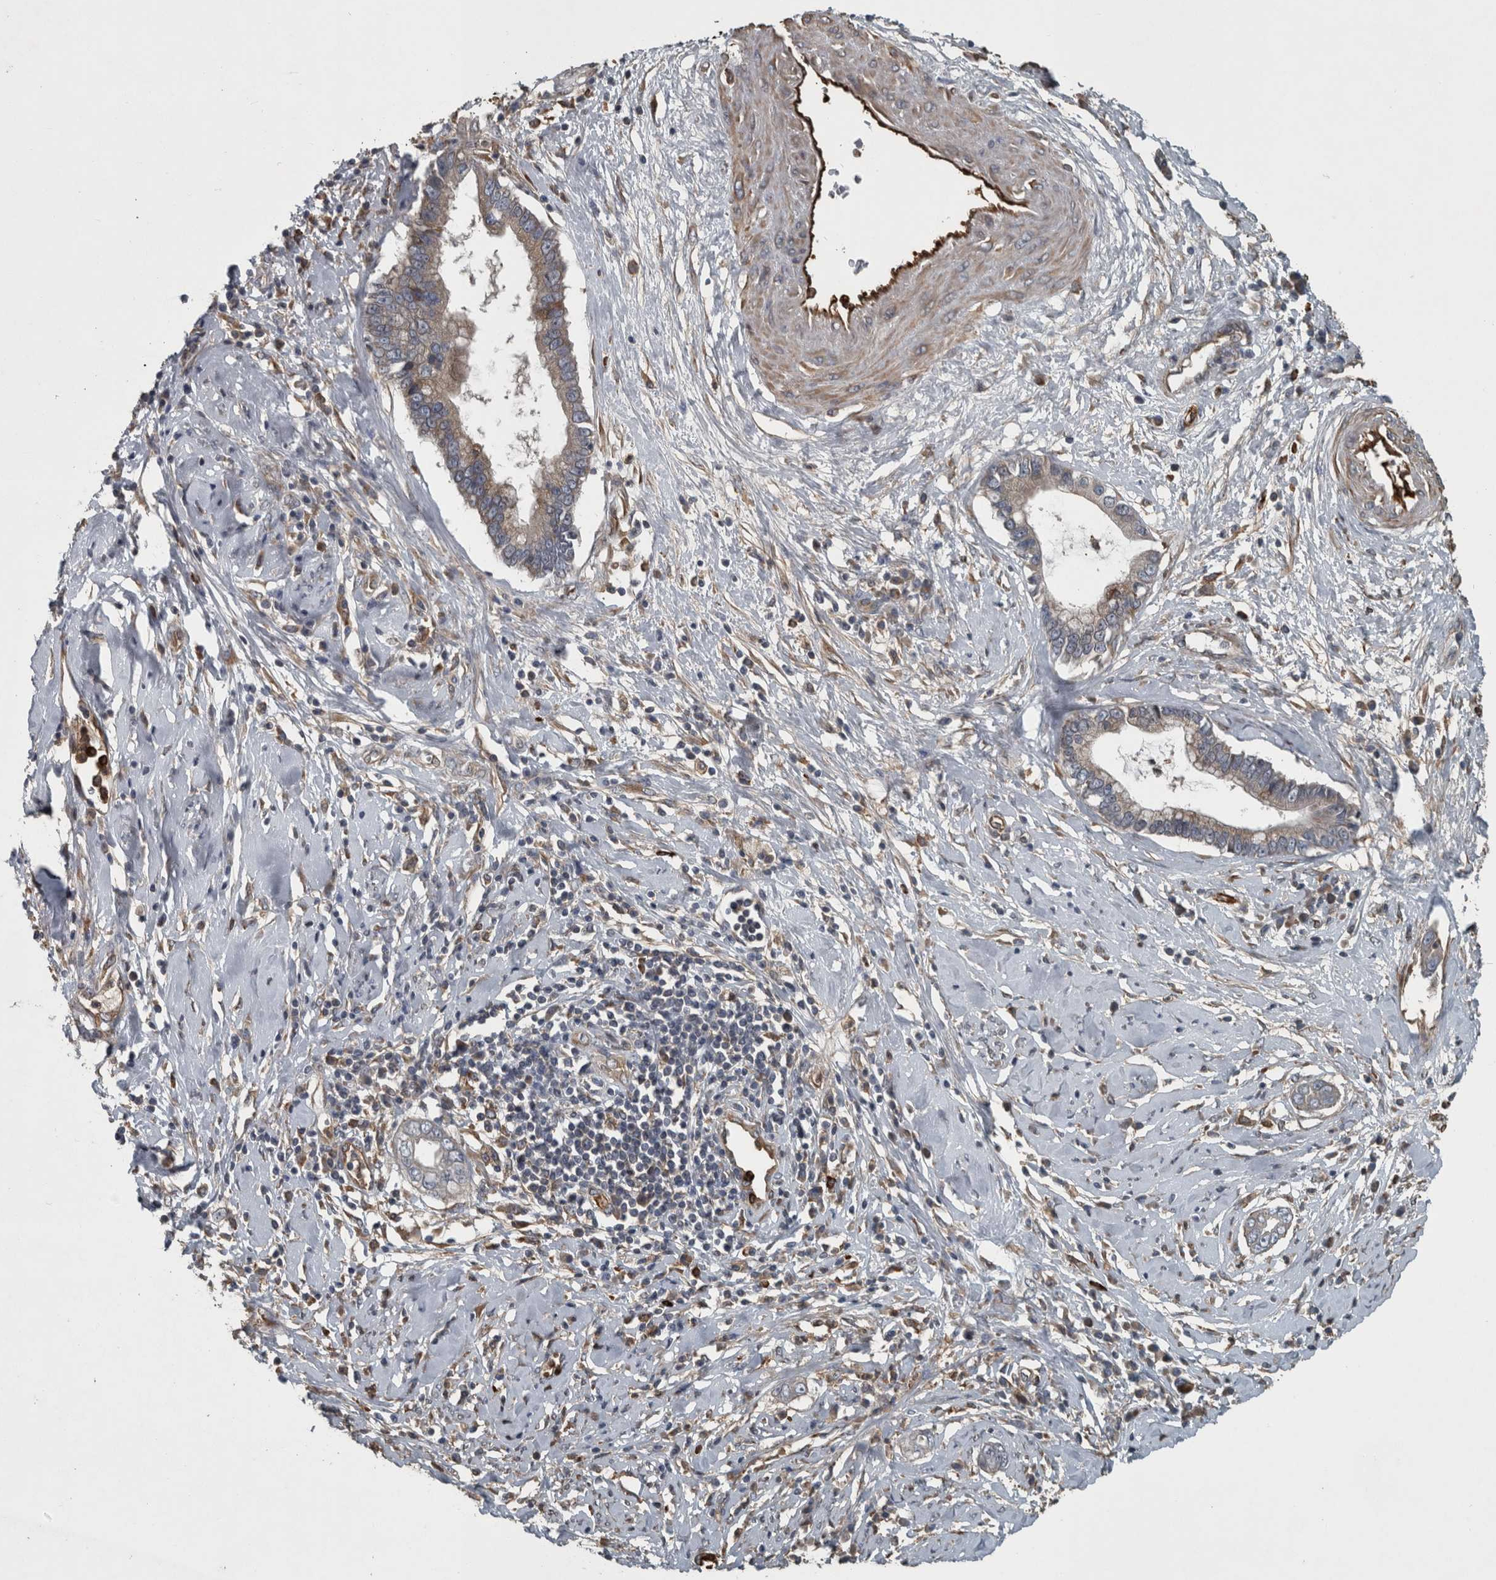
{"staining": {"intensity": "weak", "quantity": "25%-75%", "location": "cytoplasmic/membranous"}, "tissue": "cervical cancer", "cell_type": "Tumor cells", "image_type": "cancer", "snomed": [{"axis": "morphology", "description": "Adenocarcinoma, NOS"}, {"axis": "topography", "description": "Cervix"}], "caption": "Immunohistochemical staining of human cervical cancer displays weak cytoplasmic/membranous protein staining in about 25%-75% of tumor cells.", "gene": "EXOC8", "patient": {"sex": "female", "age": 44}}